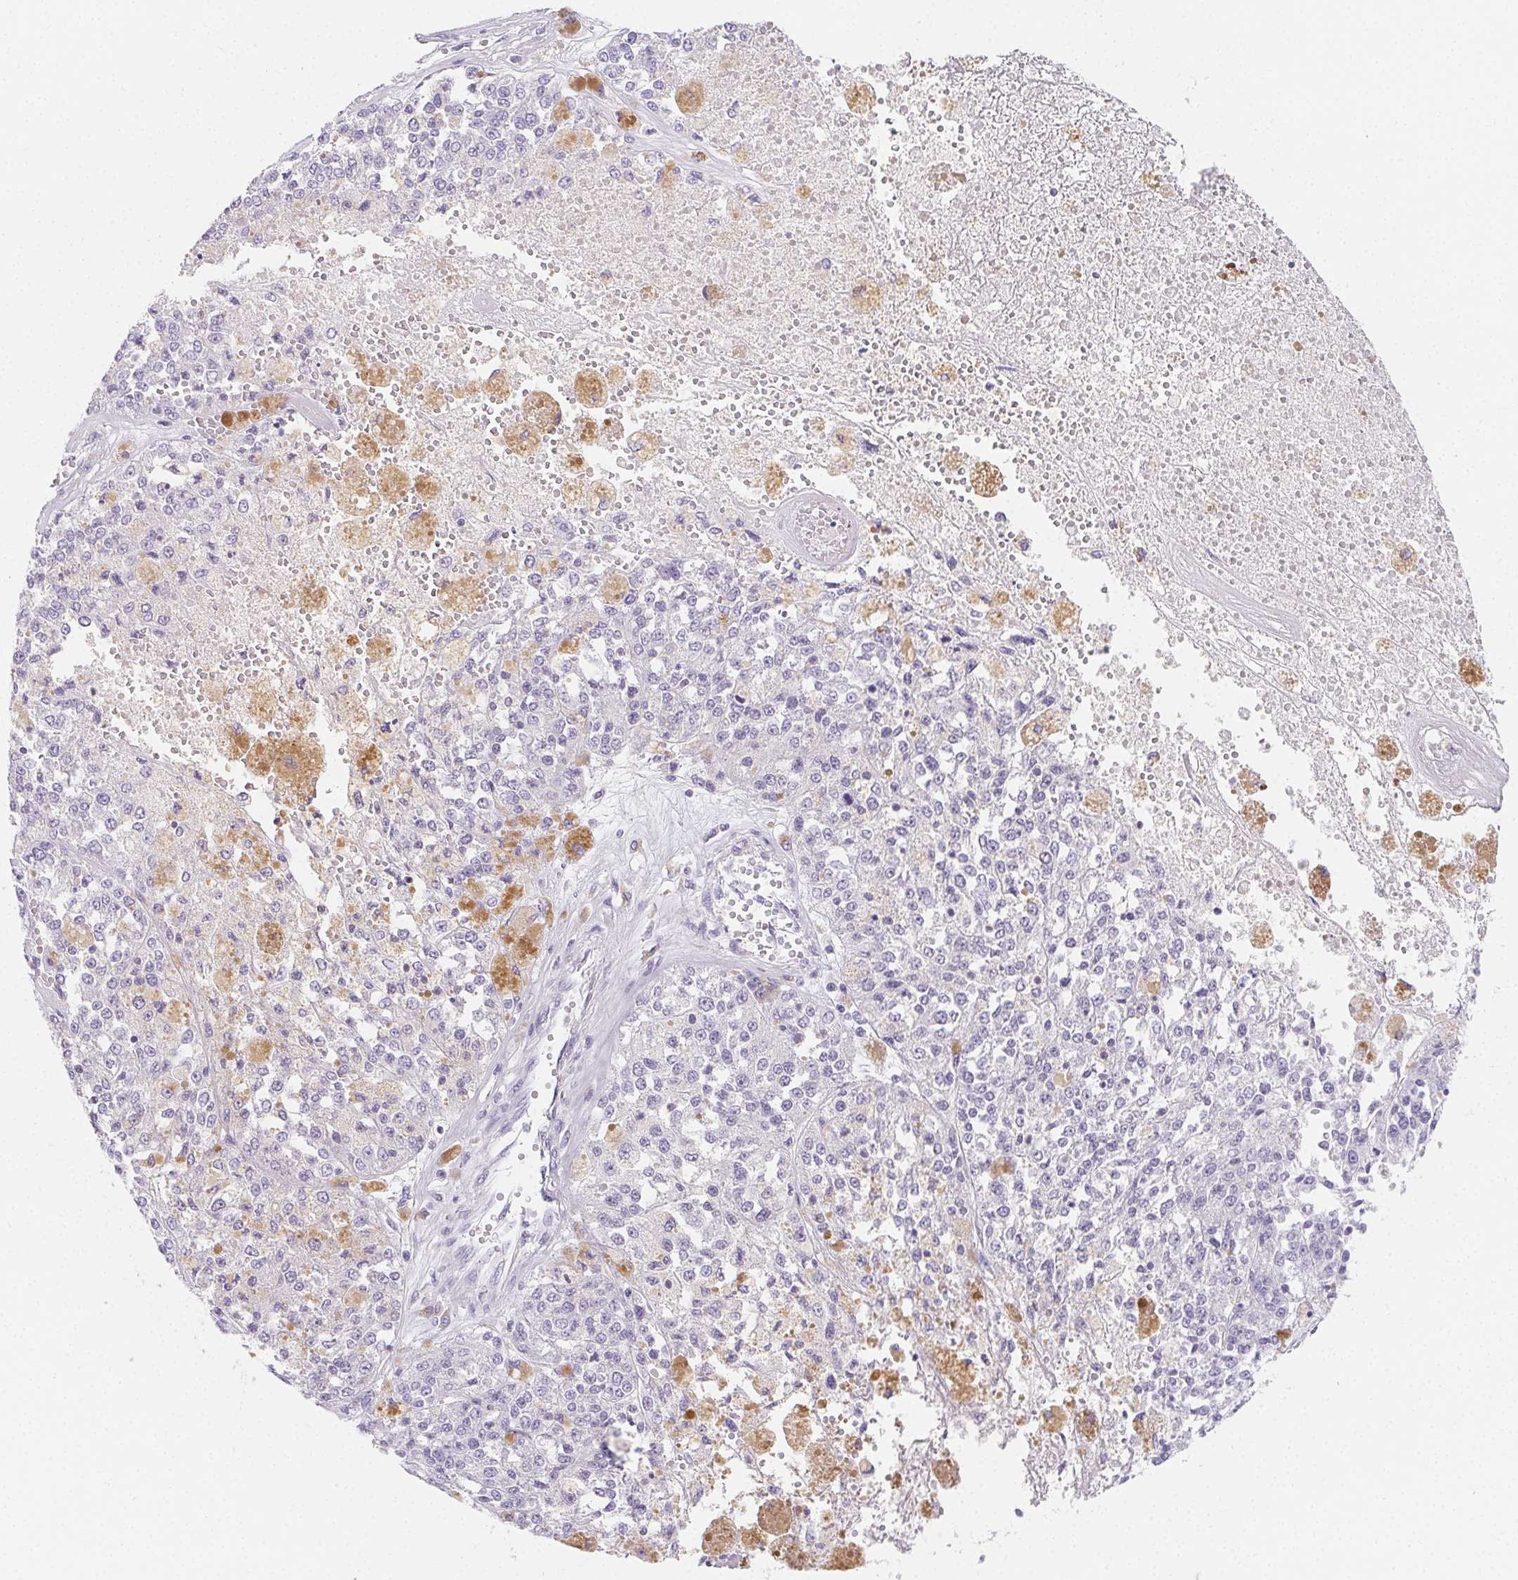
{"staining": {"intensity": "negative", "quantity": "none", "location": "none"}, "tissue": "melanoma", "cell_type": "Tumor cells", "image_type": "cancer", "snomed": [{"axis": "morphology", "description": "Malignant melanoma, Metastatic site"}, {"axis": "topography", "description": "Lymph node"}], "caption": "Tumor cells are negative for brown protein staining in malignant melanoma (metastatic site).", "gene": "HRC", "patient": {"sex": "female", "age": 64}}